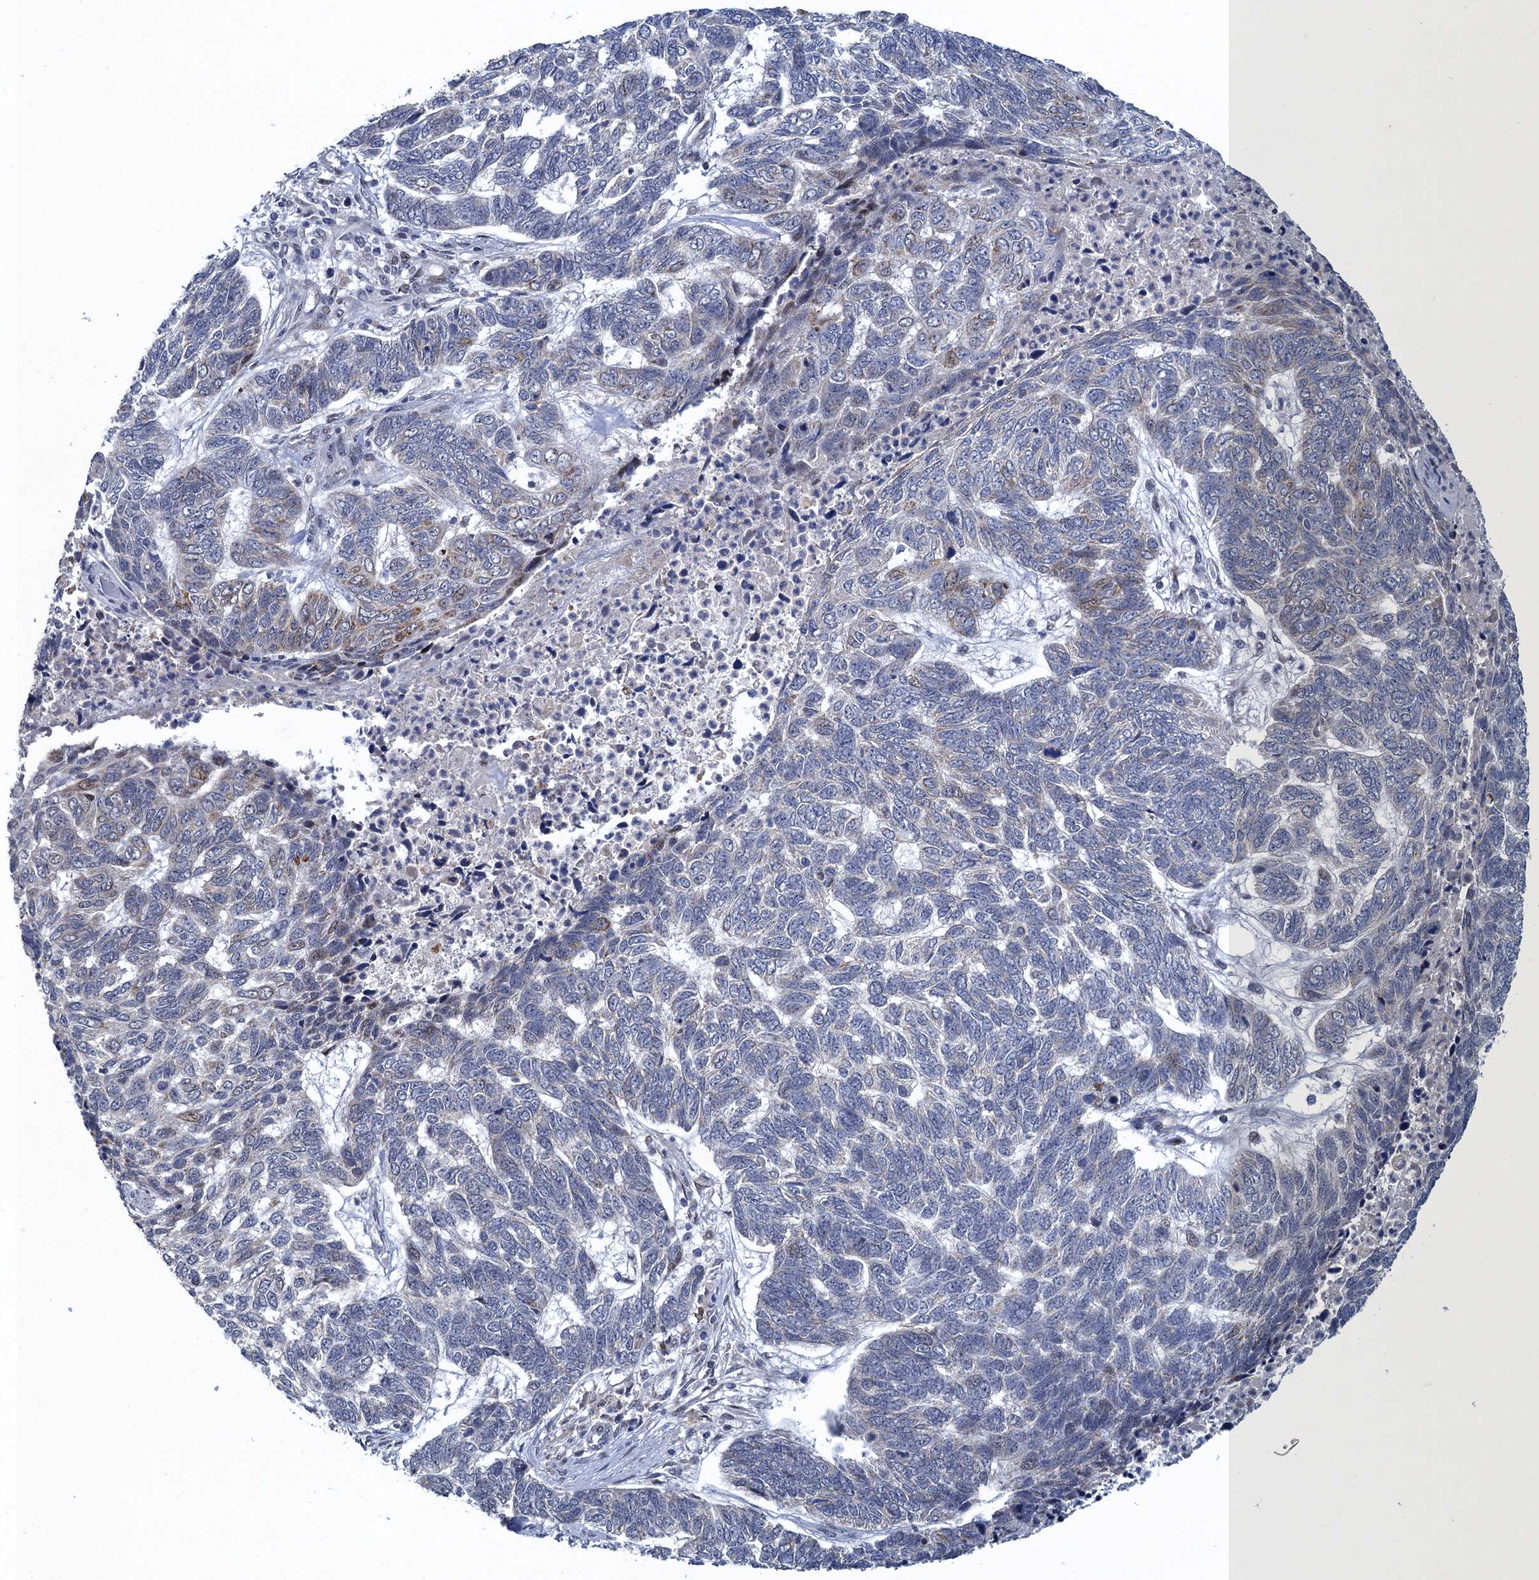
{"staining": {"intensity": "negative", "quantity": "none", "location": "none"}, "tissue": "skin cancer", "cell_type": "Tumor cells", "image_type": "cancer", "snomed": [{"axis": "morphology", "description": "Basal cell carcinoma"}, {"axis": "topography", "description": "Skin"}], "caption": "This is an immunohistochemistry micrograph of skin cancer. There is no staining in tumor cells.", "gene": "ATOSA", "patient": {"sex": "female", "age": 65}}